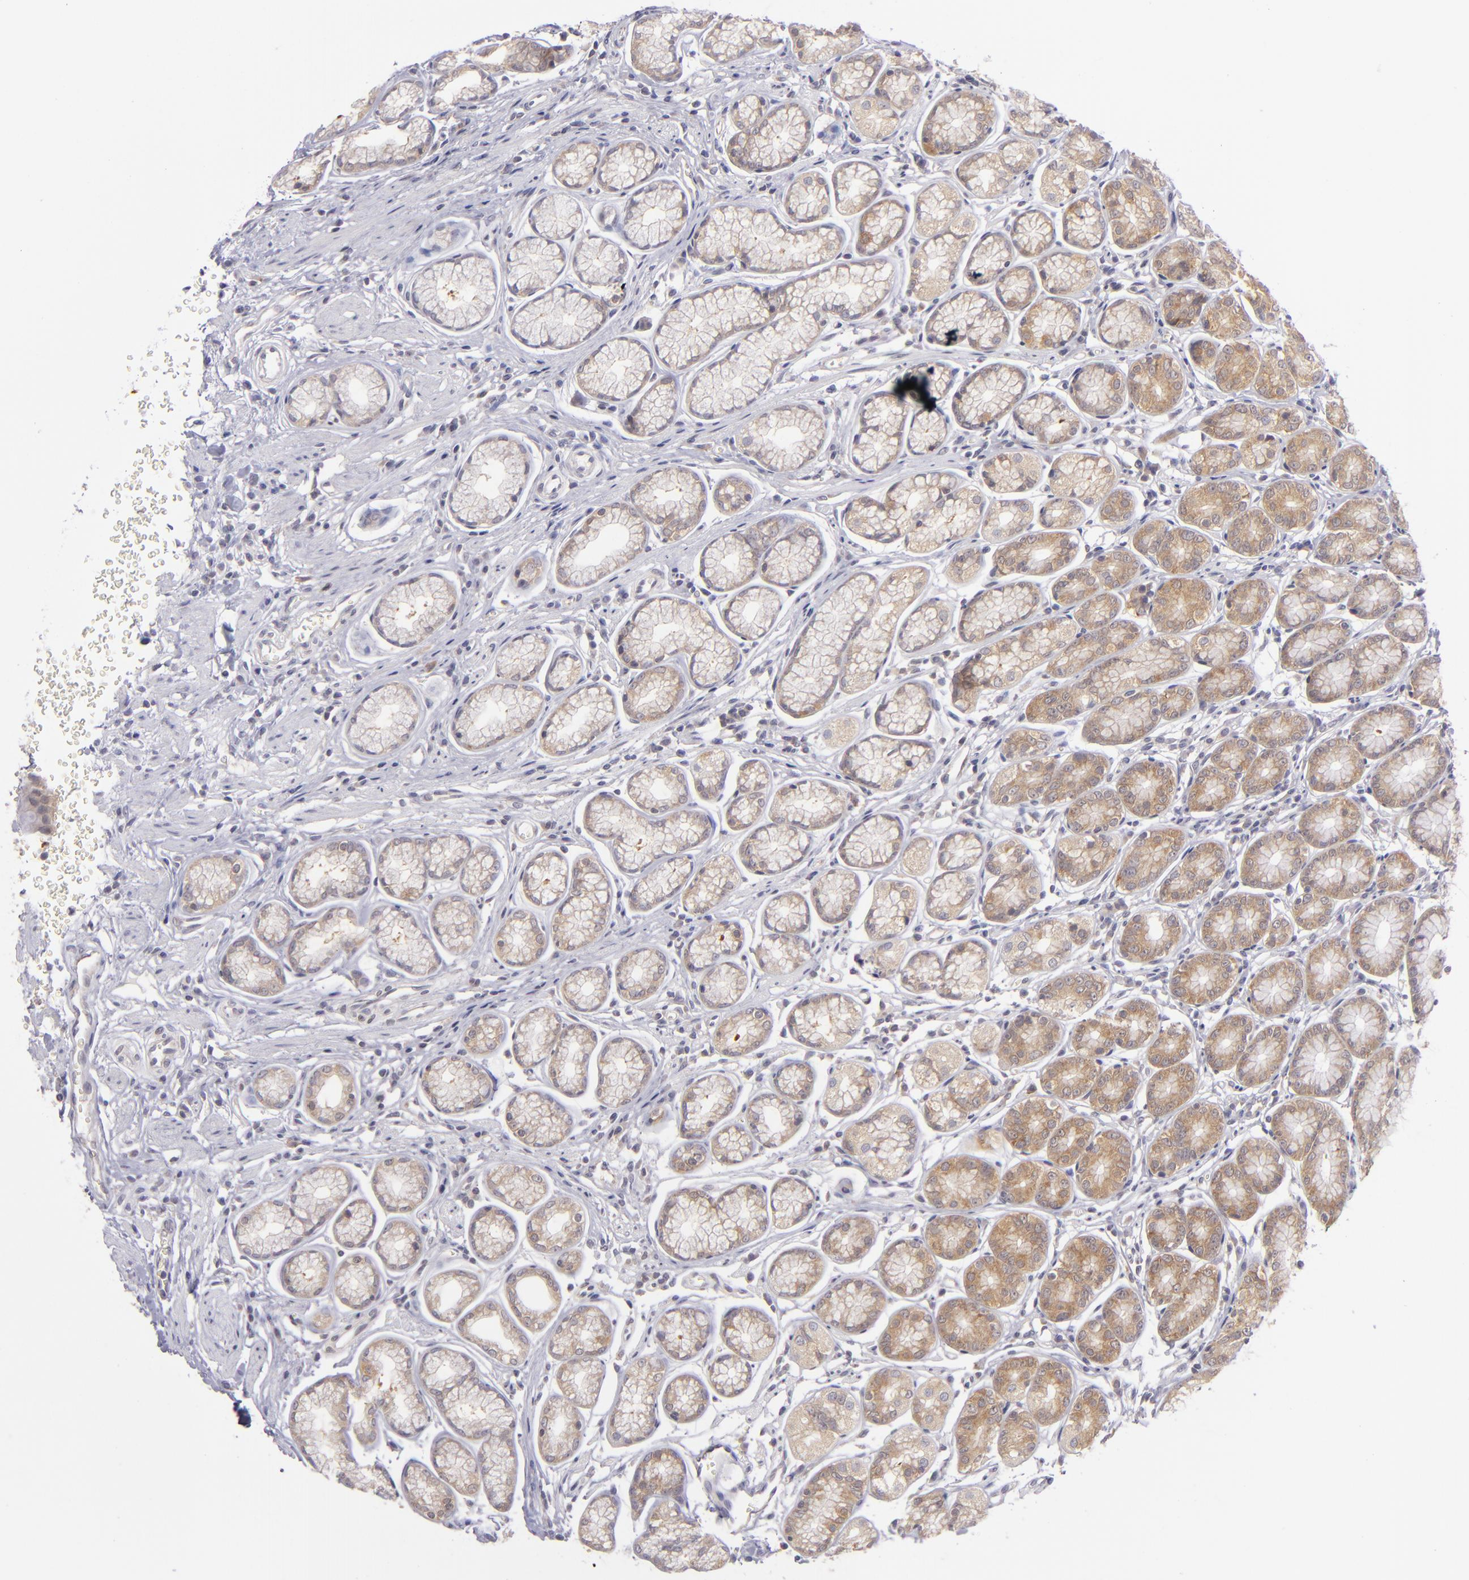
{"staining": {"intensity": "strong", "quantity": "25%-75%", "location": "cytoplasmic/membranous"}, "tissue": "stomach", "cell_type": "Glandular cells", "image_type": "normal", "snomed": [{"axis": "morphology", "description": "Normal tissue, NOS"}, {"axis": "topography", "description": "Stomach"}], "caption": "DAB (3,3'-diaminobenzidine) immunohistochemical staining of normal stomach displays strong cytoplasmic/membranous protein positivity in about 25%-75% of glandular cells.", "gene": "PTPN13", "patient": {"sex": "male", "age": 42}}